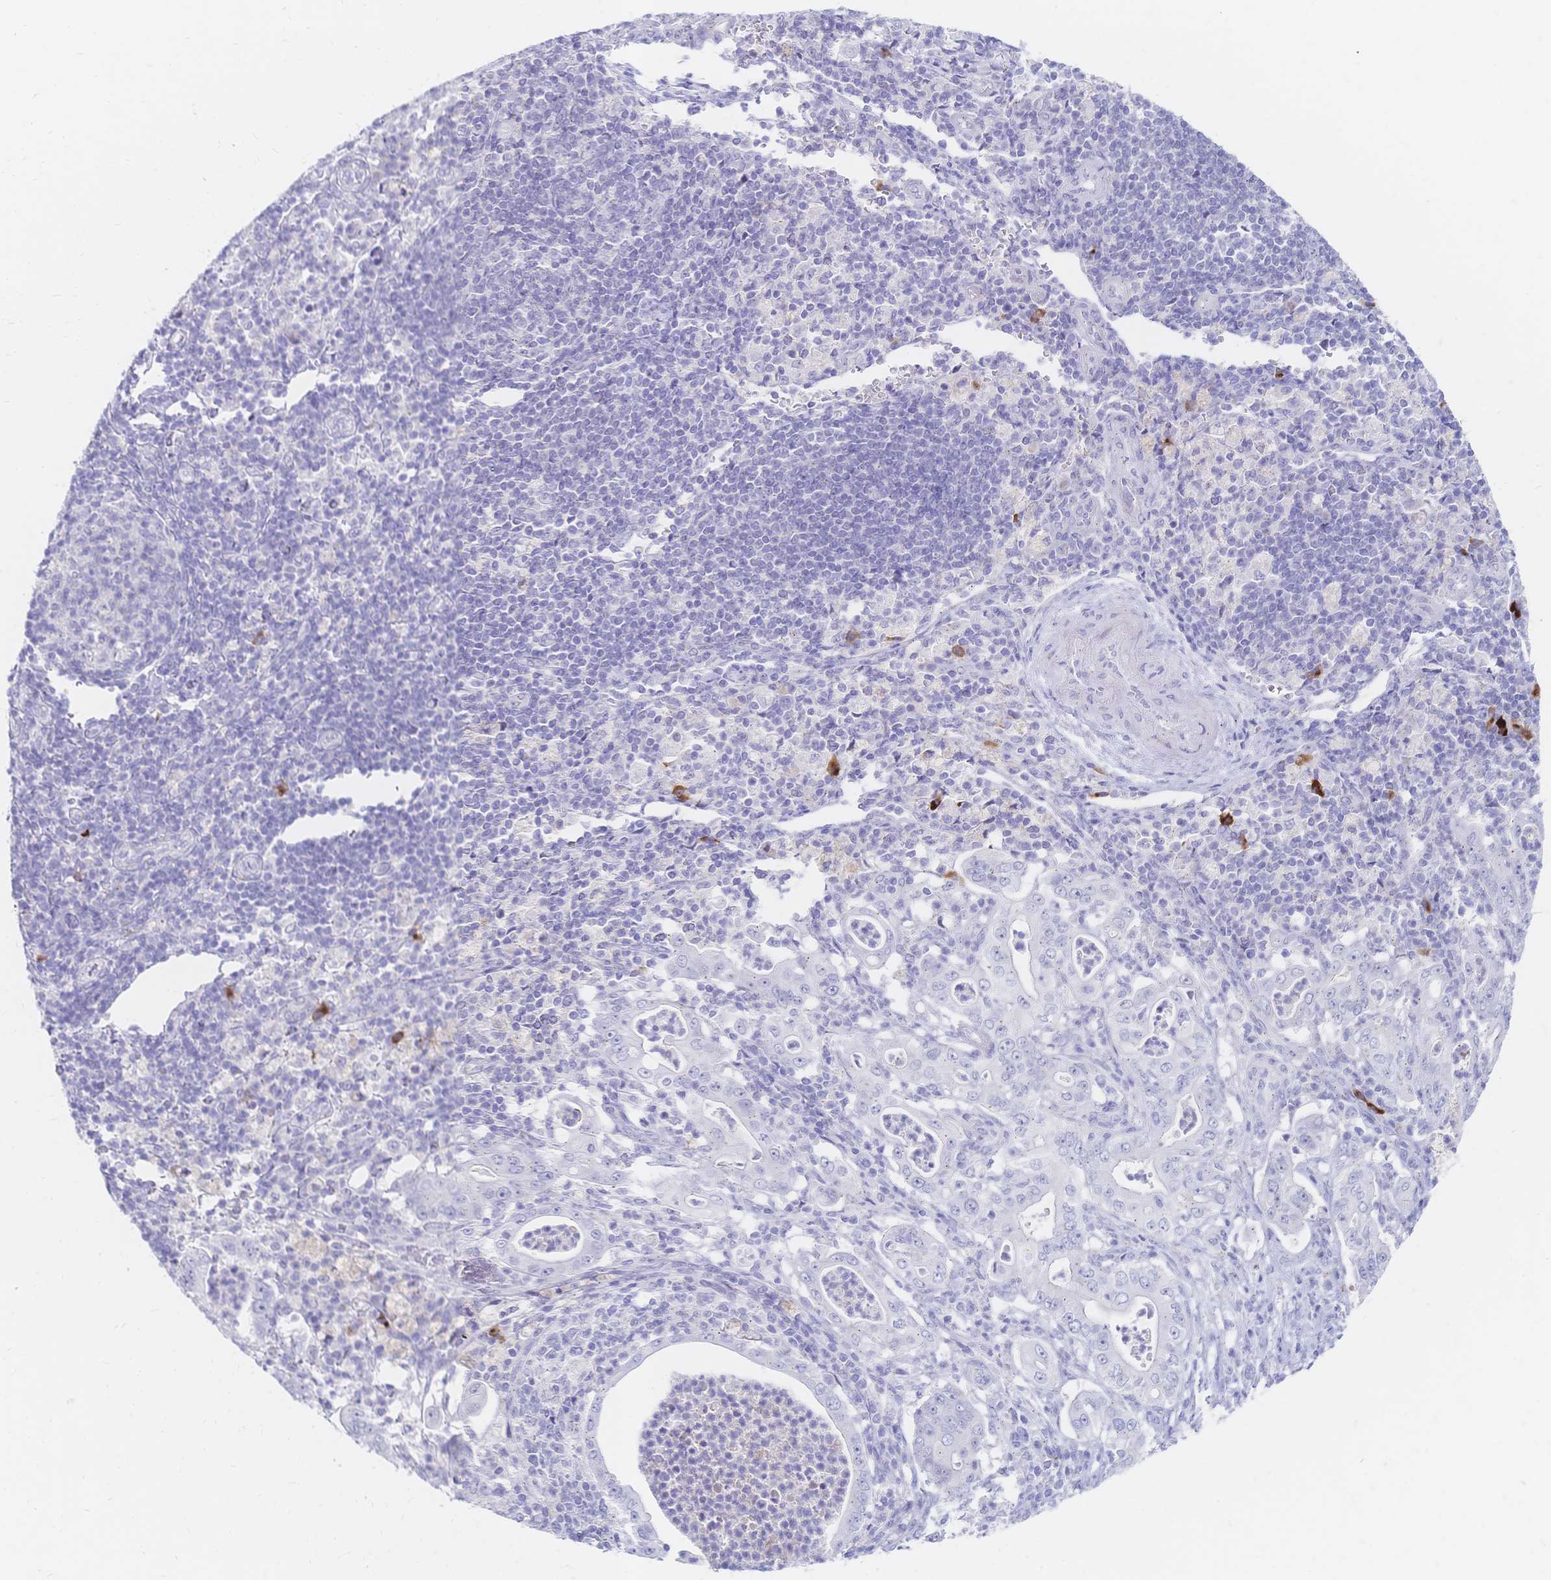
{"staining": {"intensity": "negative", "quantity": "none", "location": "none"}, "tissue": "pancreatic cancer", "cell_type": "Tumor cells", "image_type": "cancer", "snomed": [{"axis": "morphology", "description": "Adenocarcinoma, NOS"}, {"axis": "topography", "description": "Pancreas"}], "caption": "Protein analysis of pancreatic adenocarcinoma exhibits no significant positivity in tumor cells. Brightfield microscopy of immunohistochemistry (IHC) stained with DAB (brown) and hematoxylin (blue), captured at high magnification.", "gene": "PSORS1C2", "patient": {"sex": "male", "age": 71}}